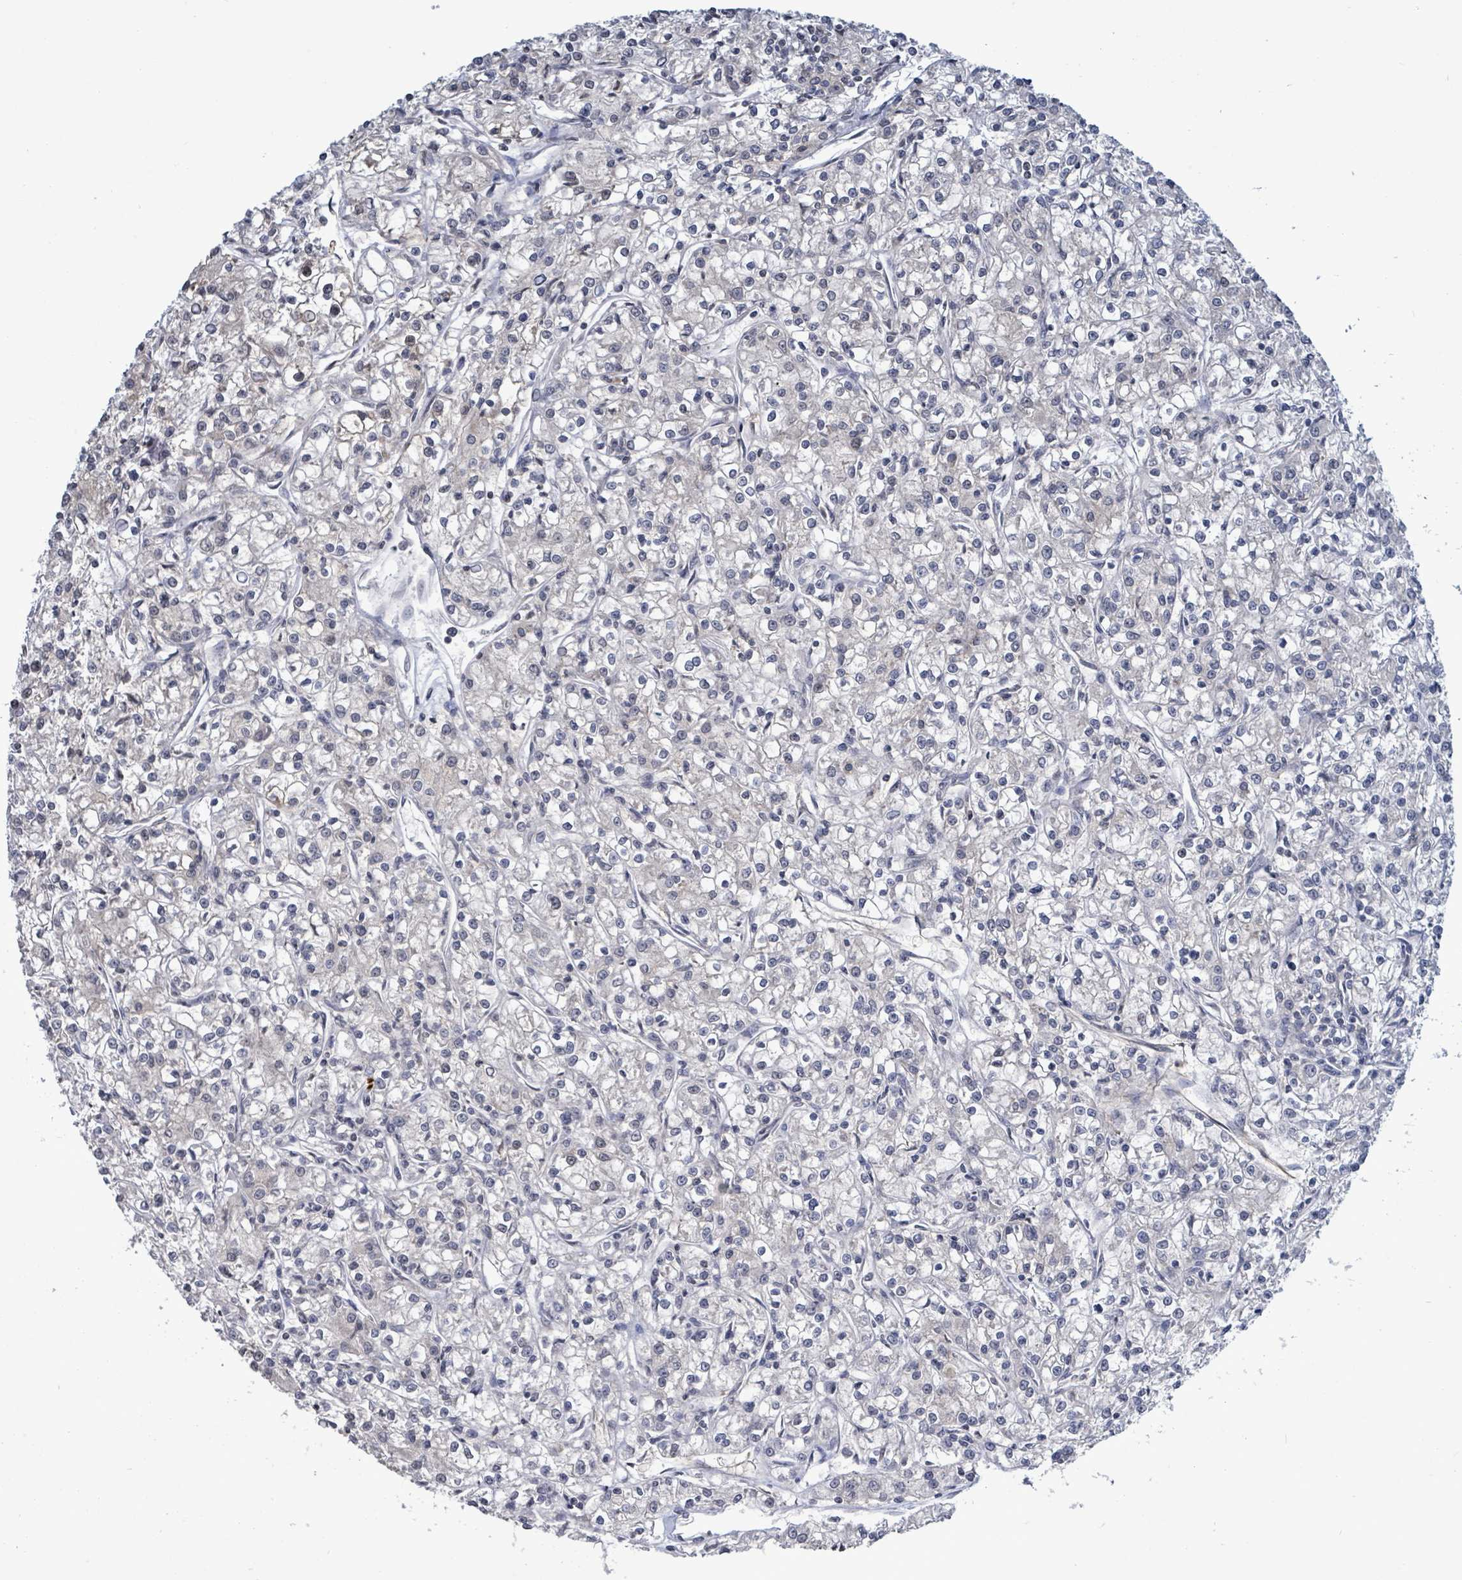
{"staining": {"intensity": "negative", "quantity": "none", "location": "none"}, "tissue": "renal cancer", "cell_type": "Tumor cells", "image_type": "cancer", "snomed": [{"axis": "morphology", "description": "Adenocarcinoma, NOS"}, {"axis": "topography", "description": "Kidney"}], "caption": "Tumor cells show no significant protein expression in renal adenocarcinoma.", "gene": "COQ10B", "patient": {"sex": "female", "age": 59}}